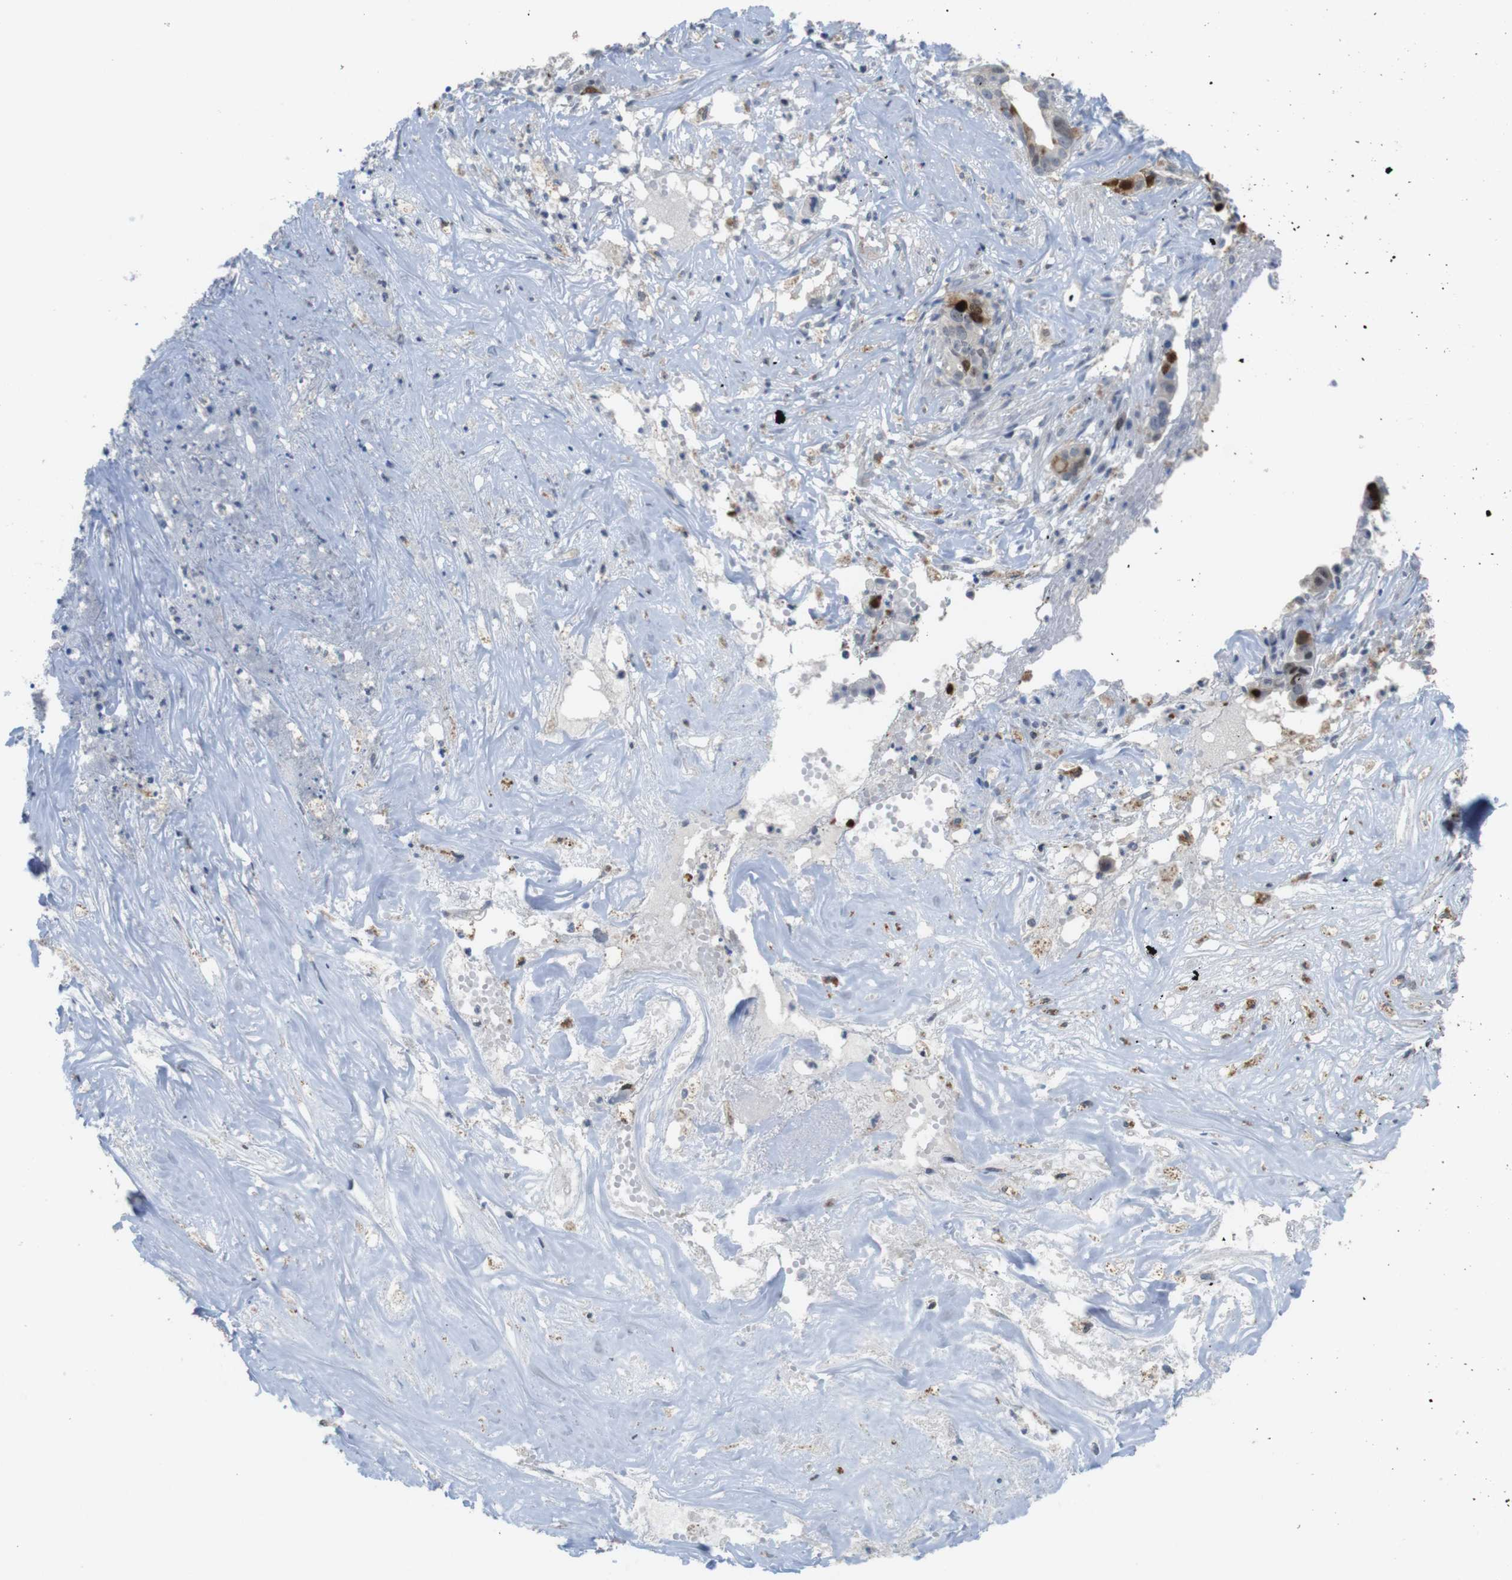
{"staining": {"intensity": "strong", "quantity": "25%-75%", "location": "cytoplasmic/membranous,nuclear"}, "tissue": "liver cancer", "cell_type": "Tumor cells", "image_type": "cancer", "snomed": [{"axis": "morphology", "description": "Cholangiocarcinoma"}, {"axis": "topography", "description": "Liver"}], "caption": "Liver cholangiocarcinoma stained with a protein marker shows strong staining in tumor cells.", "gene": "KPNA2", "patient": {"sex": "female", "age": 61}}